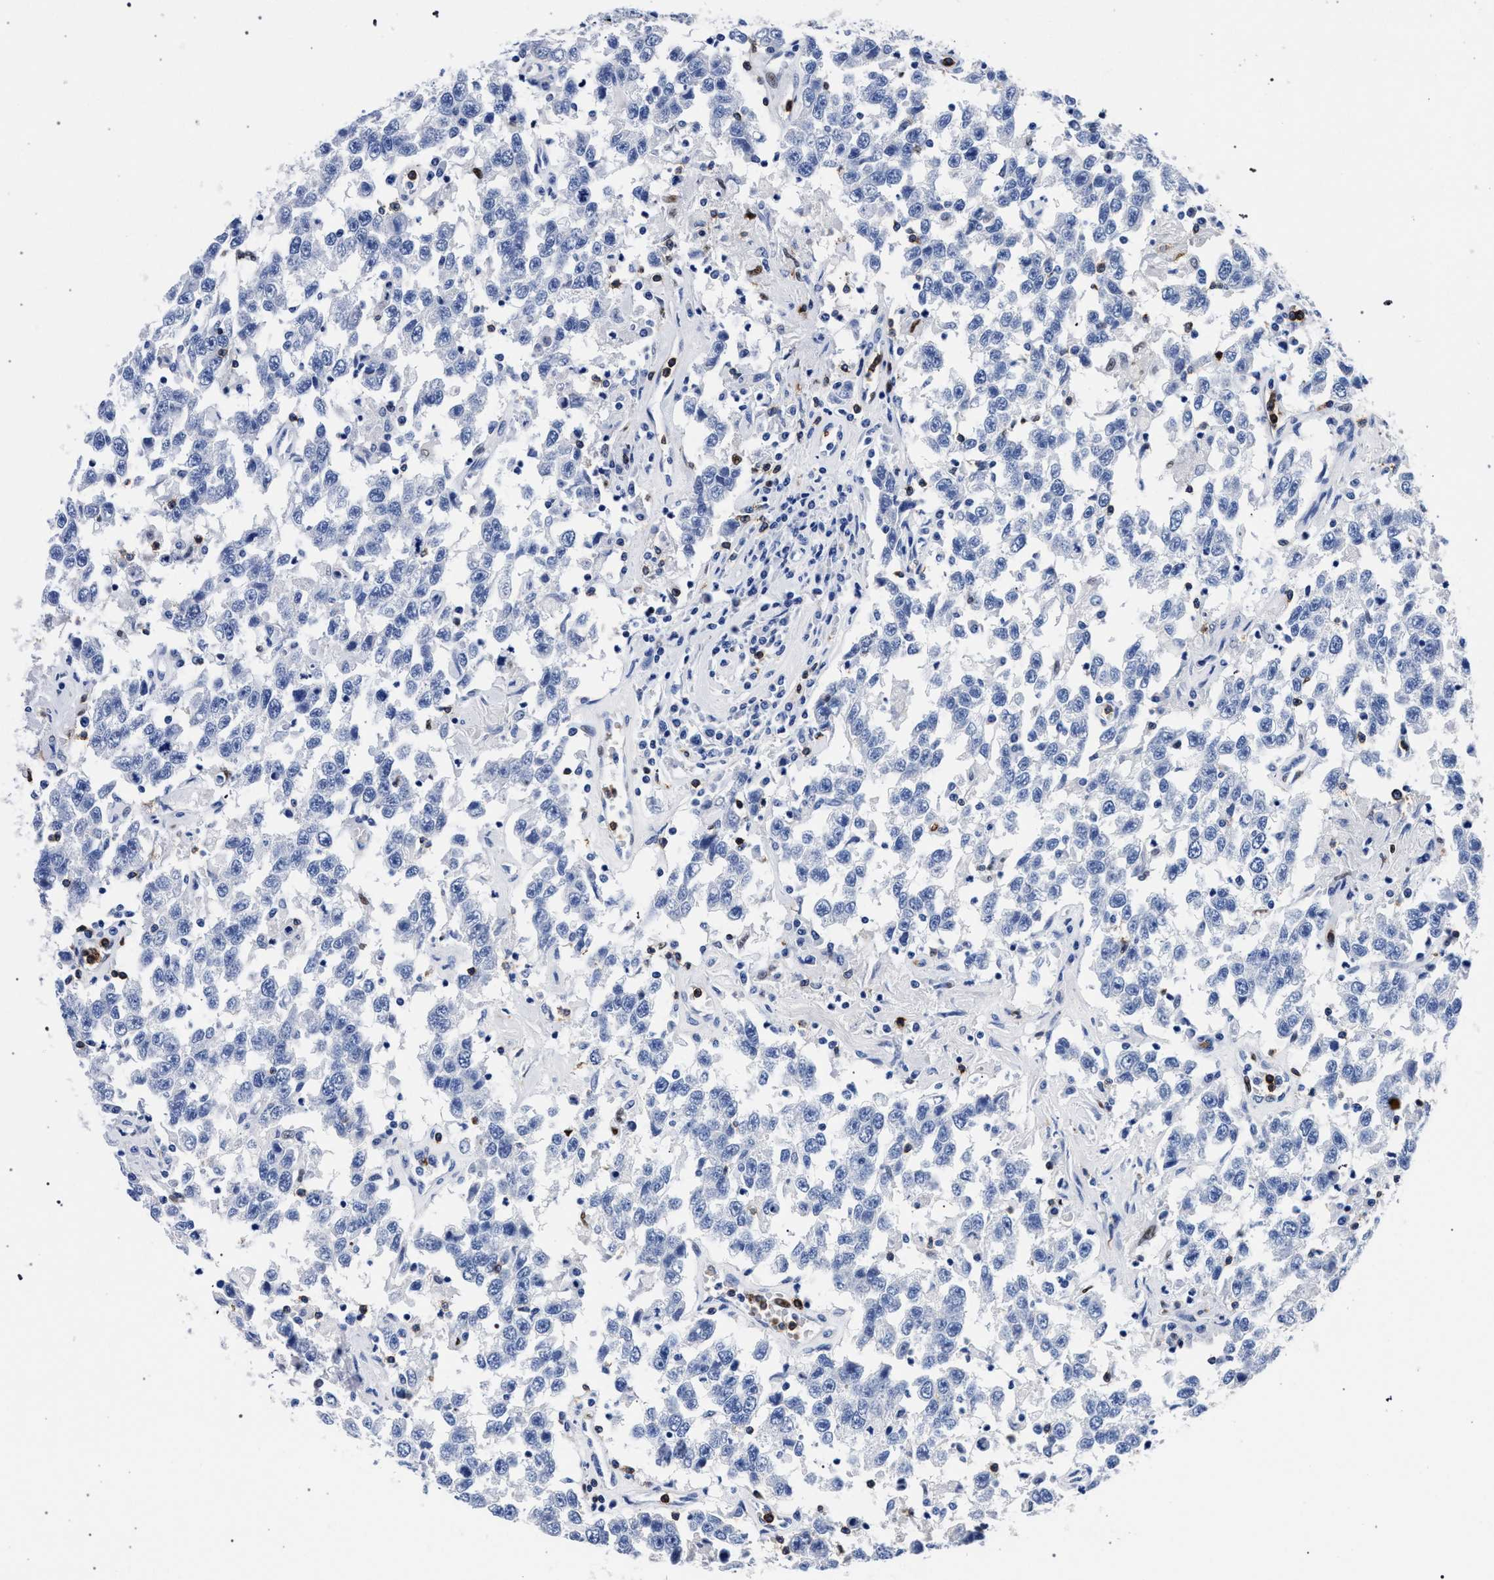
{"staining": {"intensity": "negative", "quantity": "none", "location": "none"}, "tissue": "testis cancer", "cell_type": "Tumor cells", "image_type": "cancer", "snomed": [{"axis": "morphology", "description": "Seminoma, NOS"}, {"axis": "topography", "description": "Testis"}], "caption": "A histopathology image of seminoma (testis) stained for a protein displays no brown staining in tumor cells.", "gene": "KLRK1", "patient": {"sex": "male", "age": 41}}